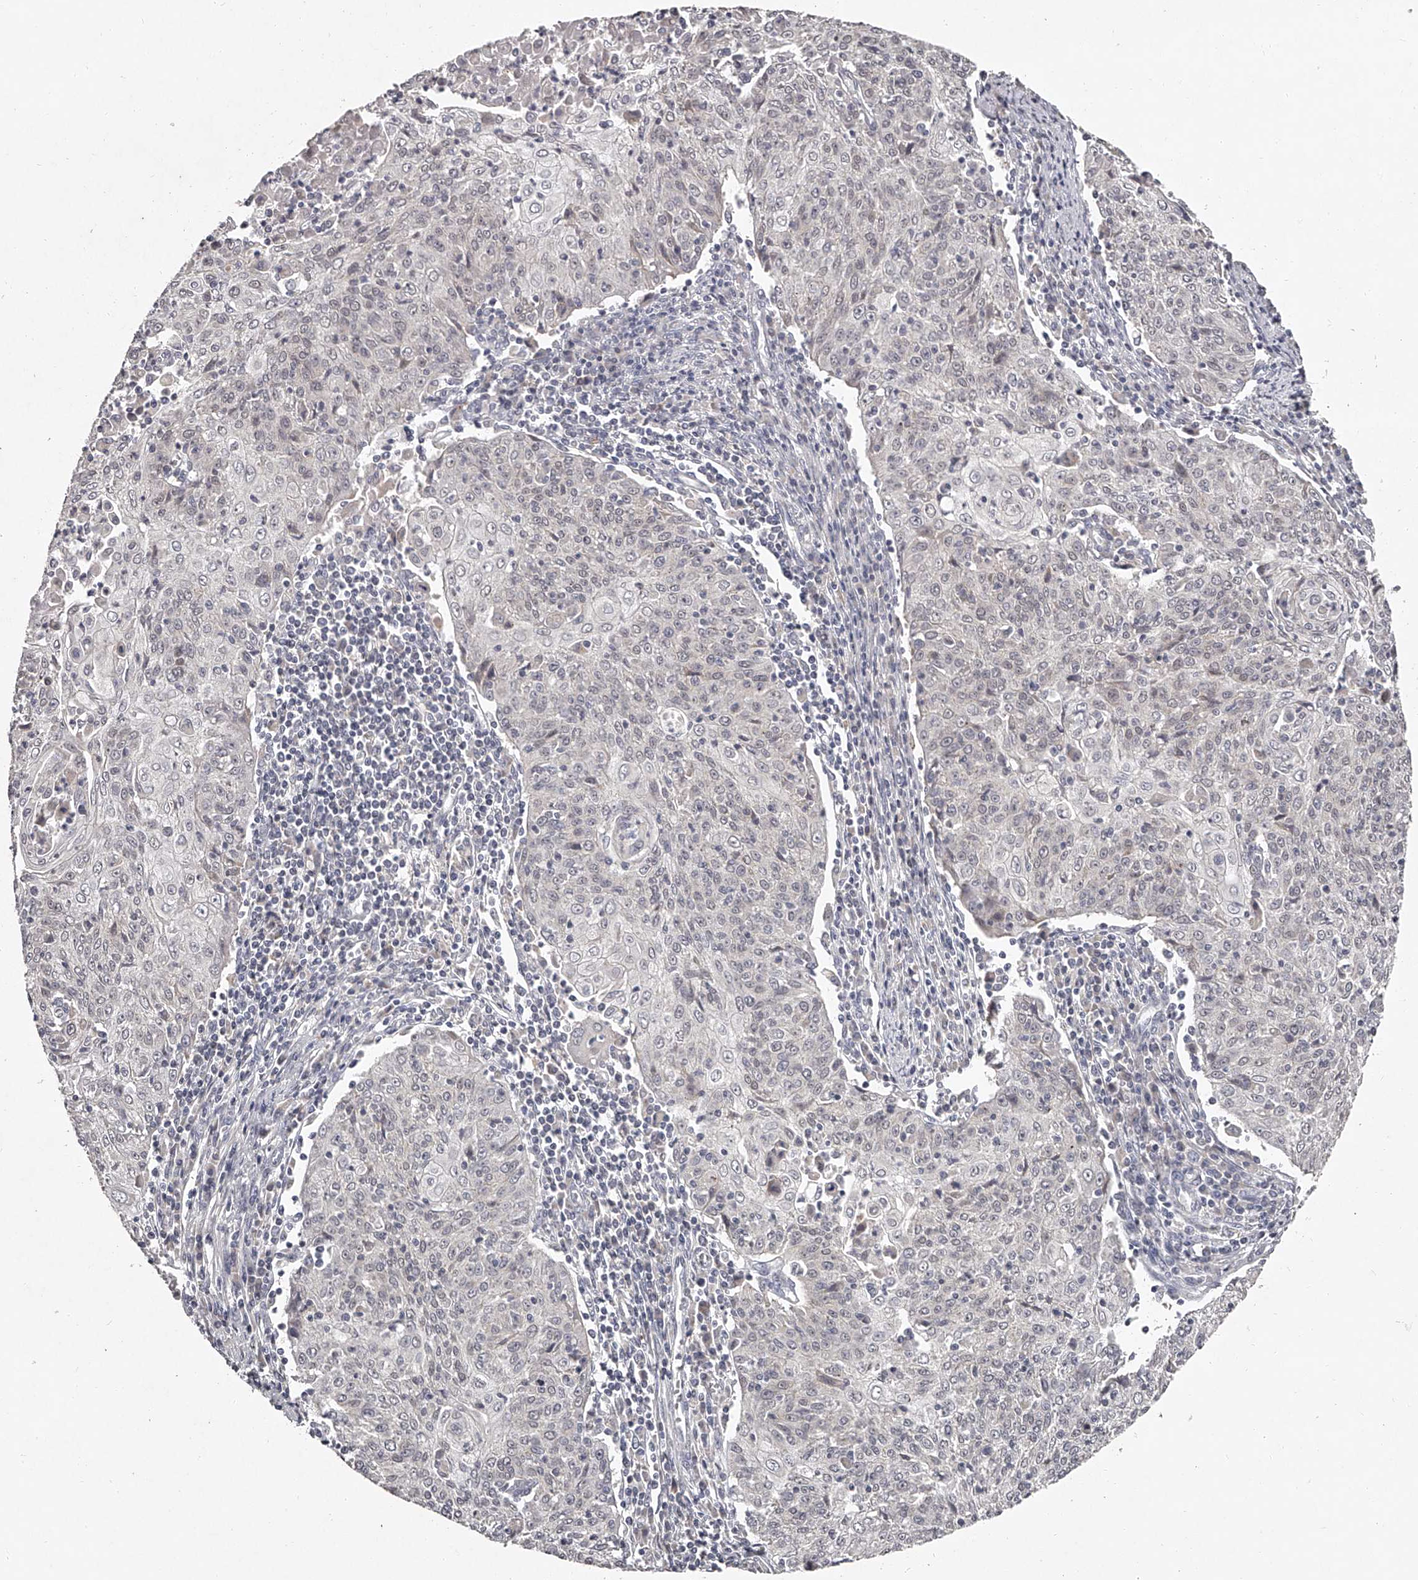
{"staining": {"intensity": "negative", "quantity": "none", "location": "none"}, "tissue": "cervical cancer", "cell_type": "Tumor cells", "image_type": "cancer", "snomed": [{"axis": "morphology", "description": "Squamous cell carcinoma, NOS"}, {"axis": "topography", "description": "Cervix"}], "caption": "Immunohistochemistry (IHC) photomicrograph of cervical cancer stained for a protein (brown), which exhibits no expression in tumor cells.", "gene": "NT5DC1", "patient": {"sex": "female", "age": 48}}